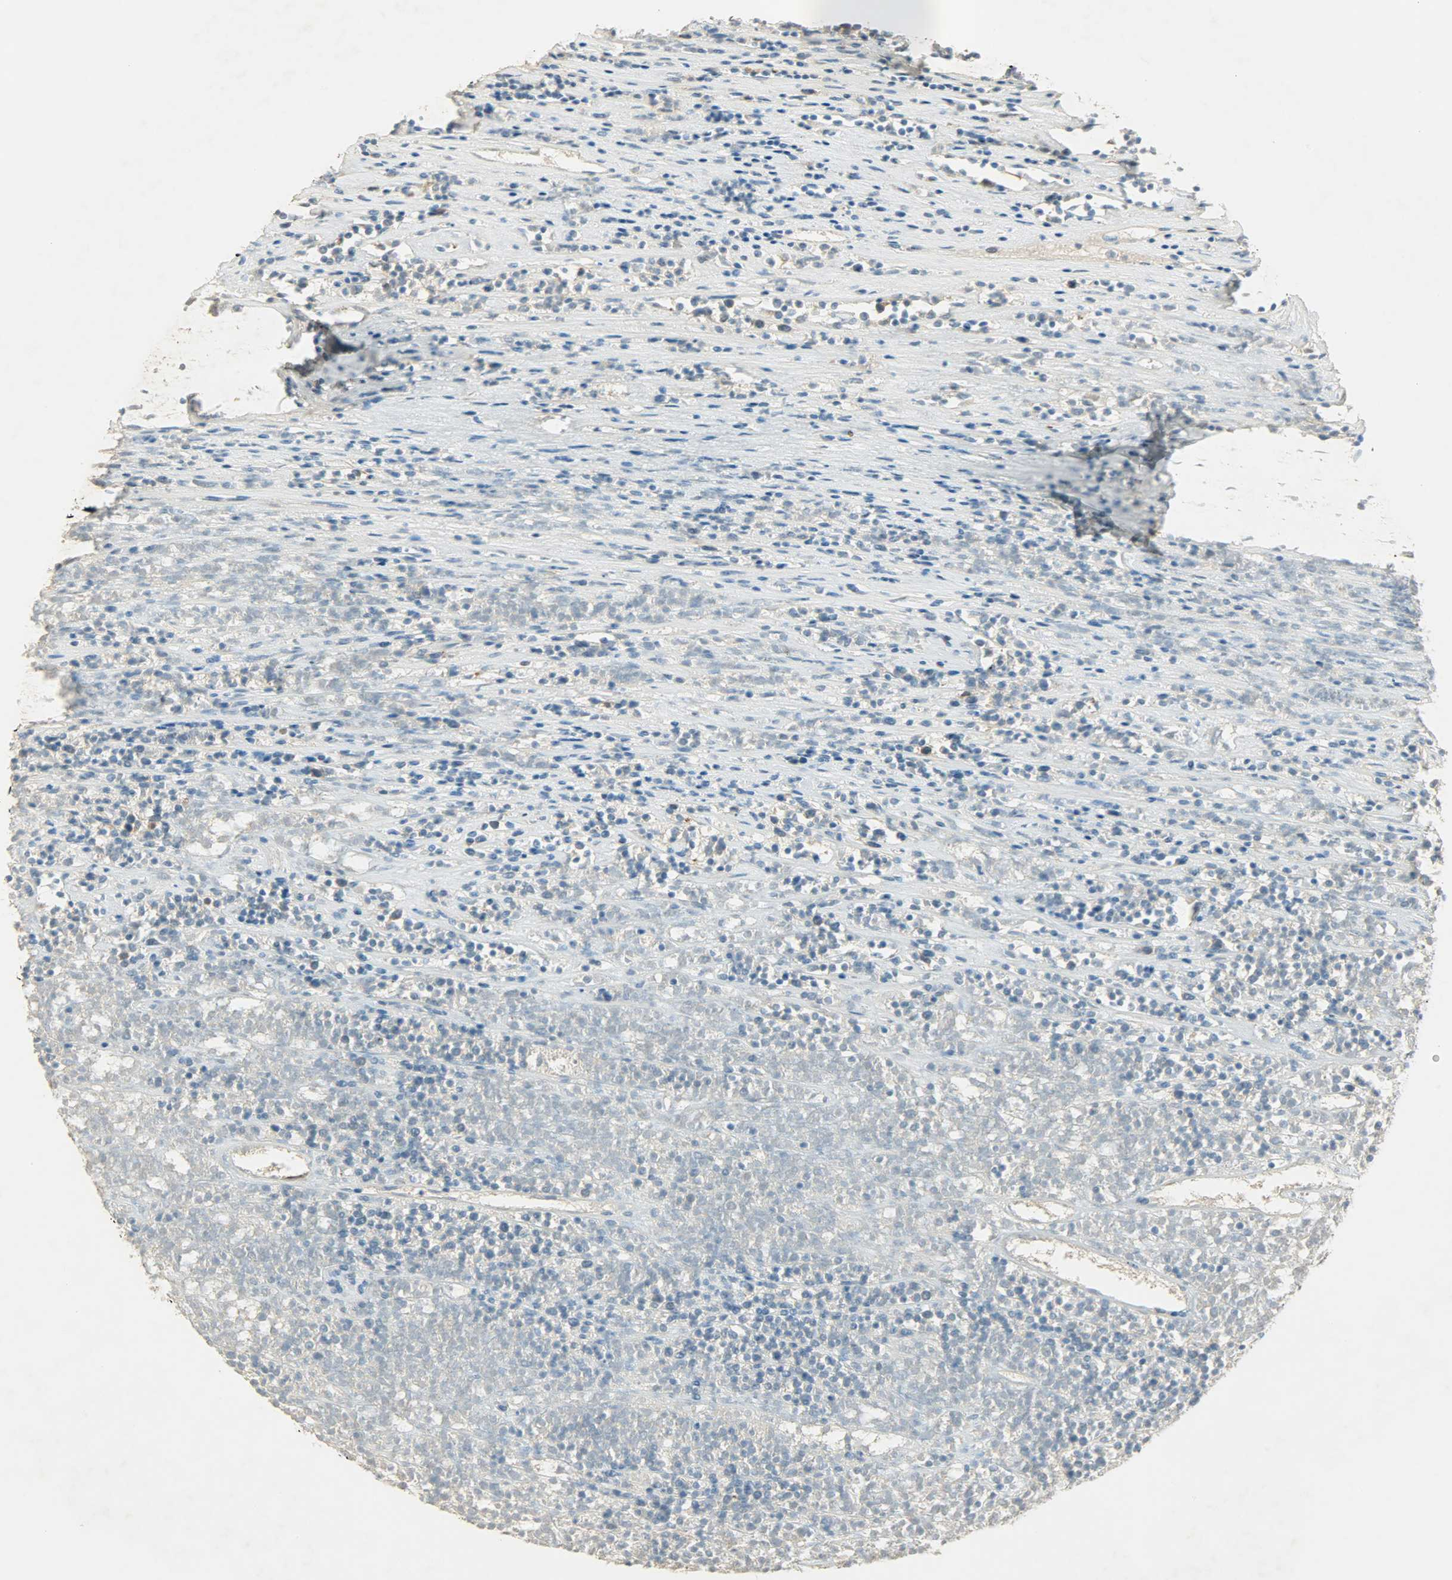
{"staining": {"intensity": "negative", "quantity": "none", "location": "none"}, "tissue": "lymphoma", "cell_type": "Tumor cells", "image_type": "cancer", "snomed": [{"axis": "morphology", "description": "Malignant lymphoma, non-Hodgkin's type, High grade"}, {"axis": "topography", "description": "Lymph node"}], "caption": "Immunohistochemistry of malignant lymphoma, non-Hodgkin's type (high-grade) demonstrates no expression in tumor cells. (DAB (3,3'-diaminobenzidine) immunohistochemistry (IHC) visualized using brightfield microscopy, high magnification).", "gene": "TPX2", "patient": {"sex": "female", "age": 73}}